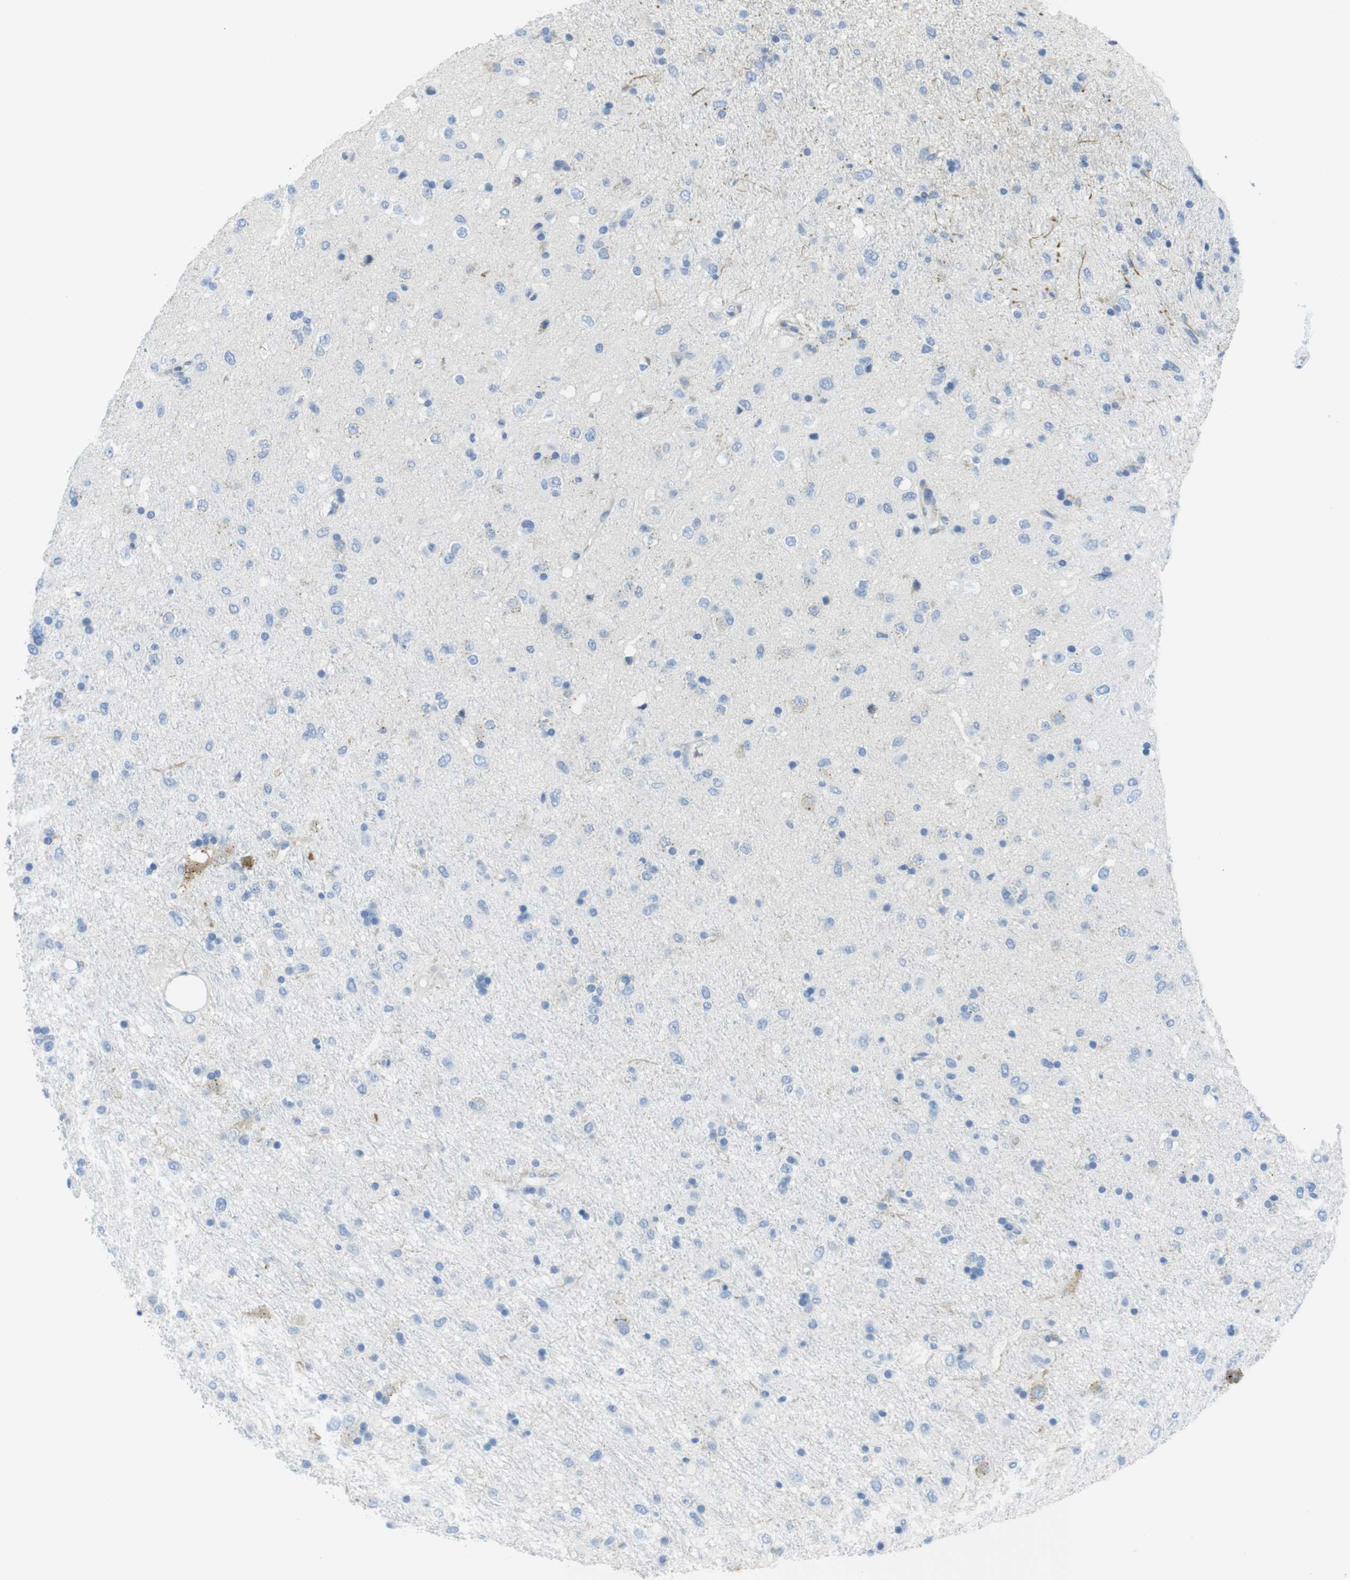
{"staining": {"intensity": "weak", "quantity": "<25%", "location": "cytoplasmic/membranous"}, "tissue": "glioma", "cell_type": "Tumor cells", "image_type": "cancer", "snomed": [{"axis": "morphology", "description": "Glioma, malignant, Low grade"}, {"axis": "topography", "description": "Brain"}], "caption": "Tumor cells are negative for protein expression in human glioma.", "gene": "ASIC5", "patient": {"sex": "male", "age": 77}}